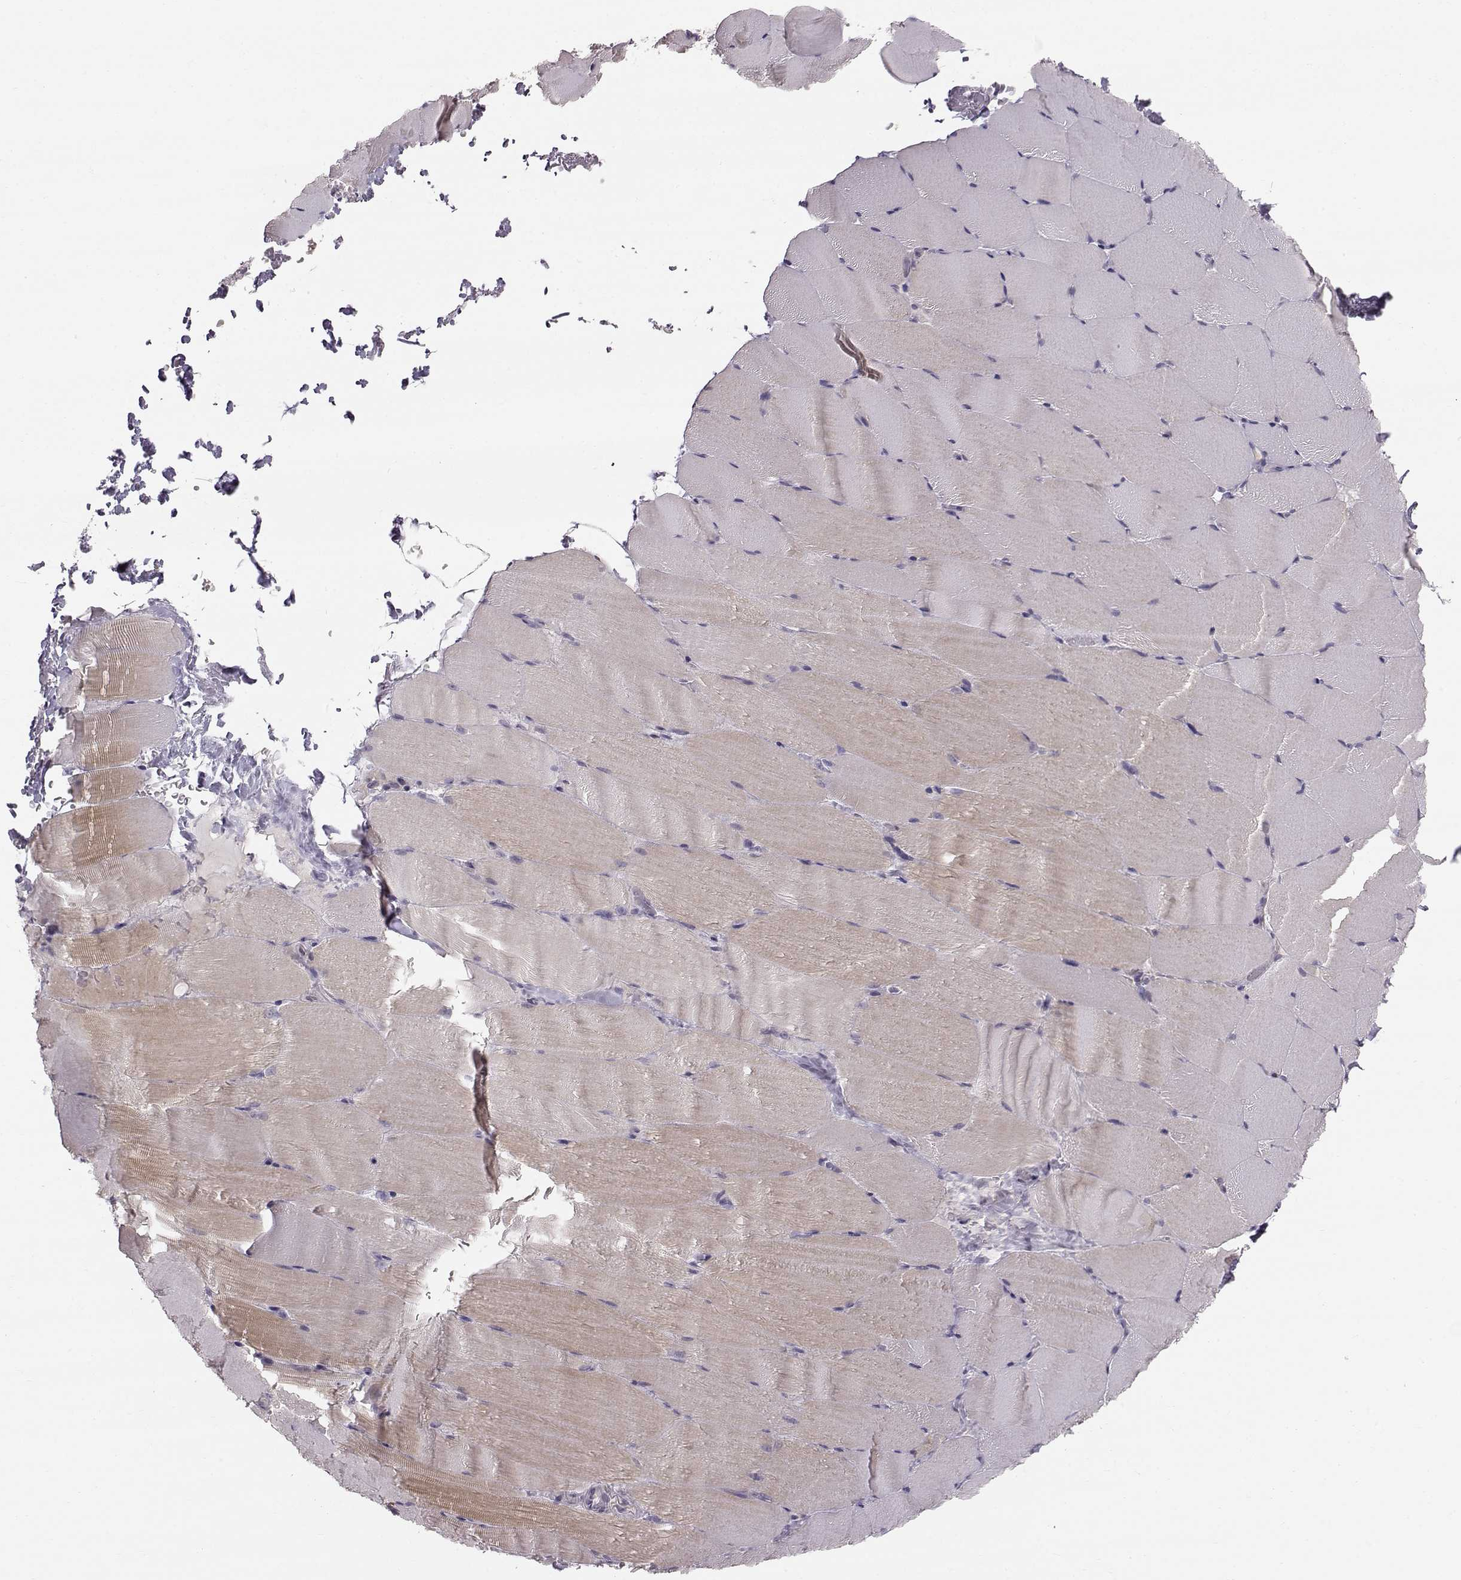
{"staining": {"intensity": "moderate", "quantity": "<25%", "location": "cytoplasmic/membranous"}, "tissue": "skeletal muscle", "cell_type": "Myocytes", "image_type": "normal", "snomed": [{"axis": "morphology", "description": "Normal tissue, NOS"}, {"axis": "topography", "description": "Skeletal muscle"}], "caption": "A histopathology image showing moderate cytoplasmic/membranous staining in about <25% of myocytes in normal skeletal muscle, as visualized by brown immunohistochemical staining.", "gene": "ACSL6", "patient": {"sex": "female", "age": 37}}